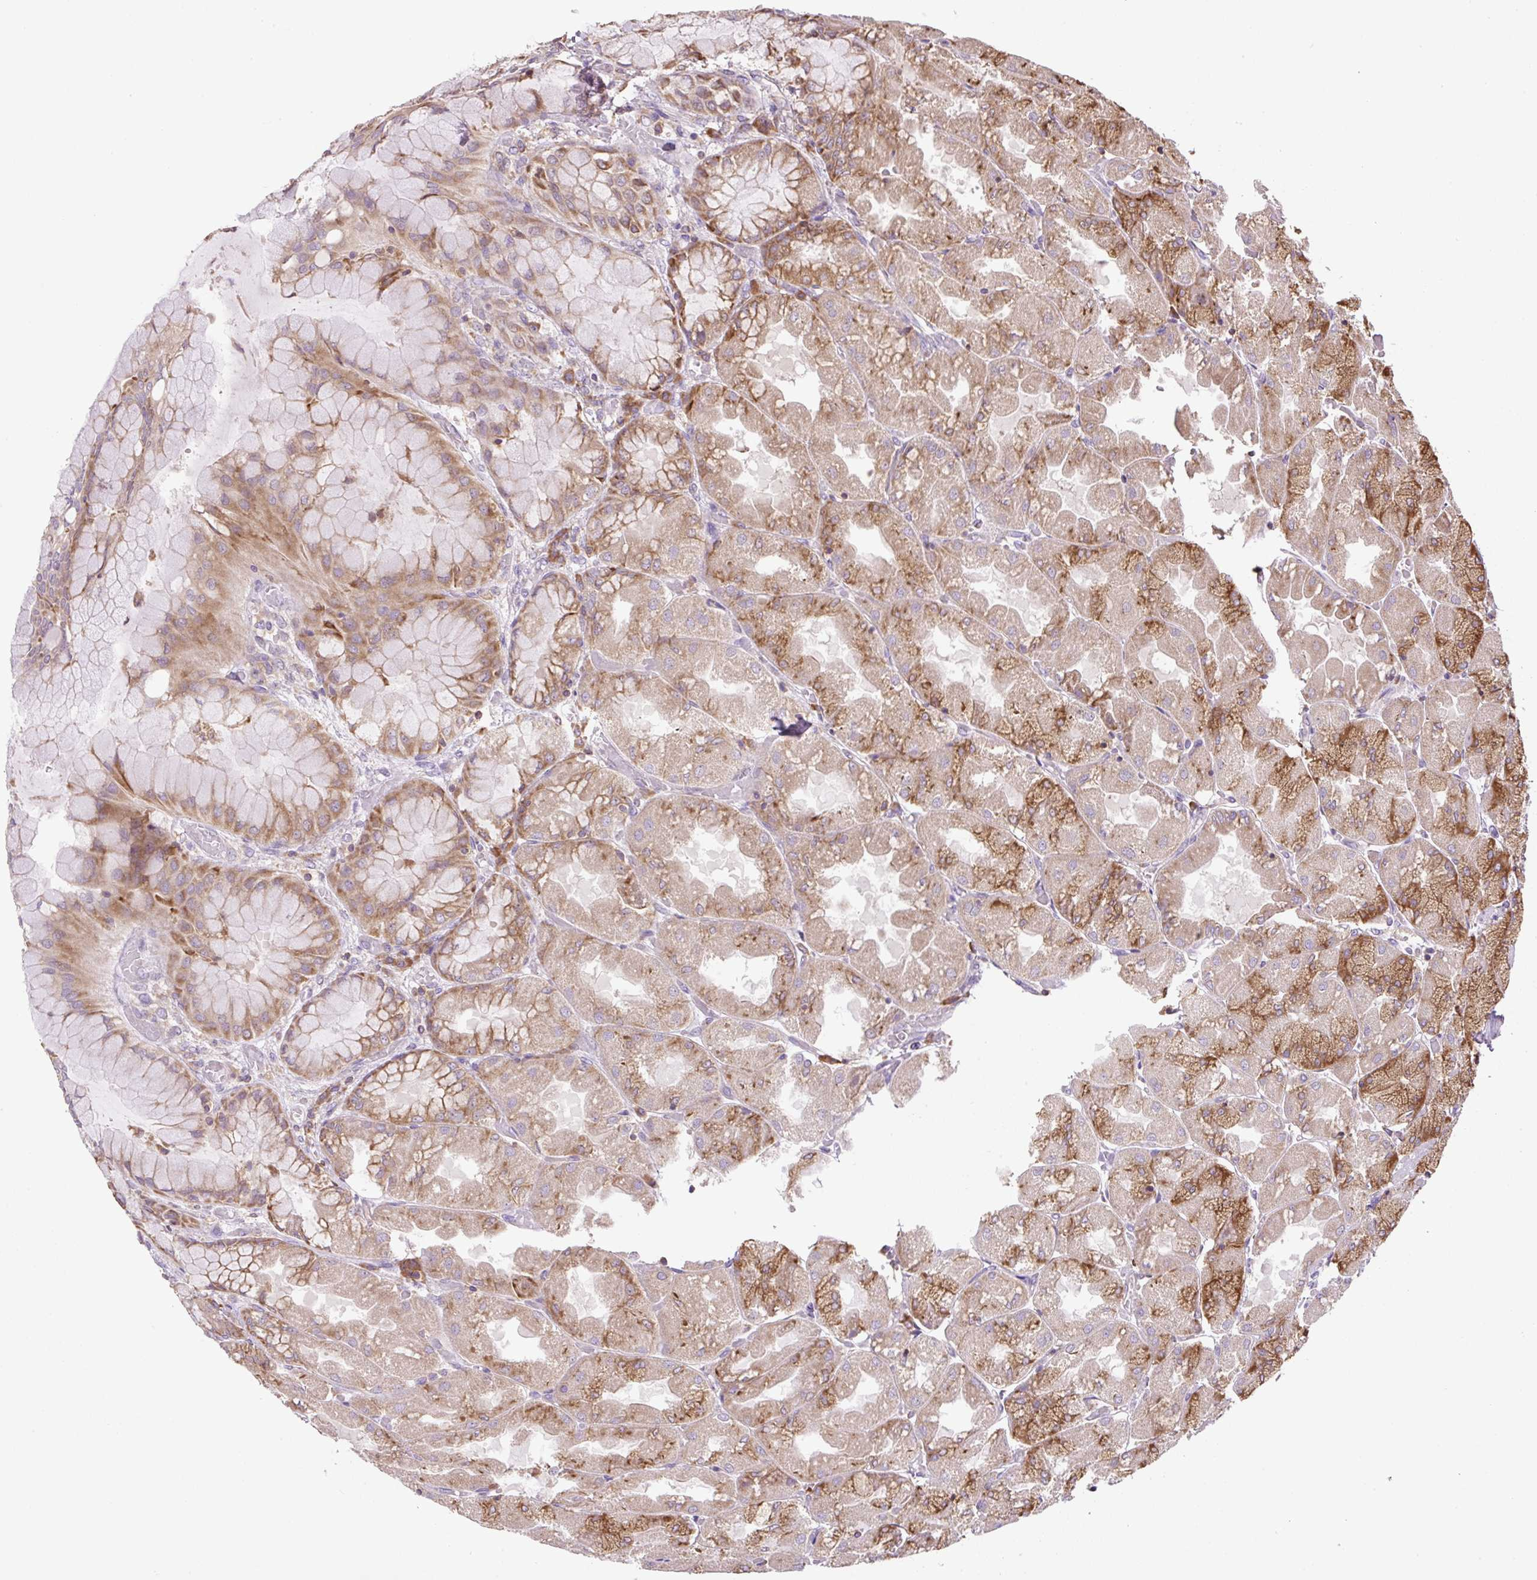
{"staining": {"intensity": "strong", "quantity": "25%-75%", "location": "cytoplasmic/membranous"}, "tissue": "stomach", "cell_type": "Glandular cells", "image_type": "normal", "snomed": [{"axis": "morphology", "description": "Normal tissue, NOS"}, {"axis": "topography", "description": "Stomach"}], "caption": "Immunohistochemistry micrograph of unremarkable human stomach stained for a protein (brown), which shows high levels of strong cytoplasmic/membranous staining in about 25%-75% of glandular cells.", "gene": "RPS23", "patient": {"sex": "female", "age": 61}}